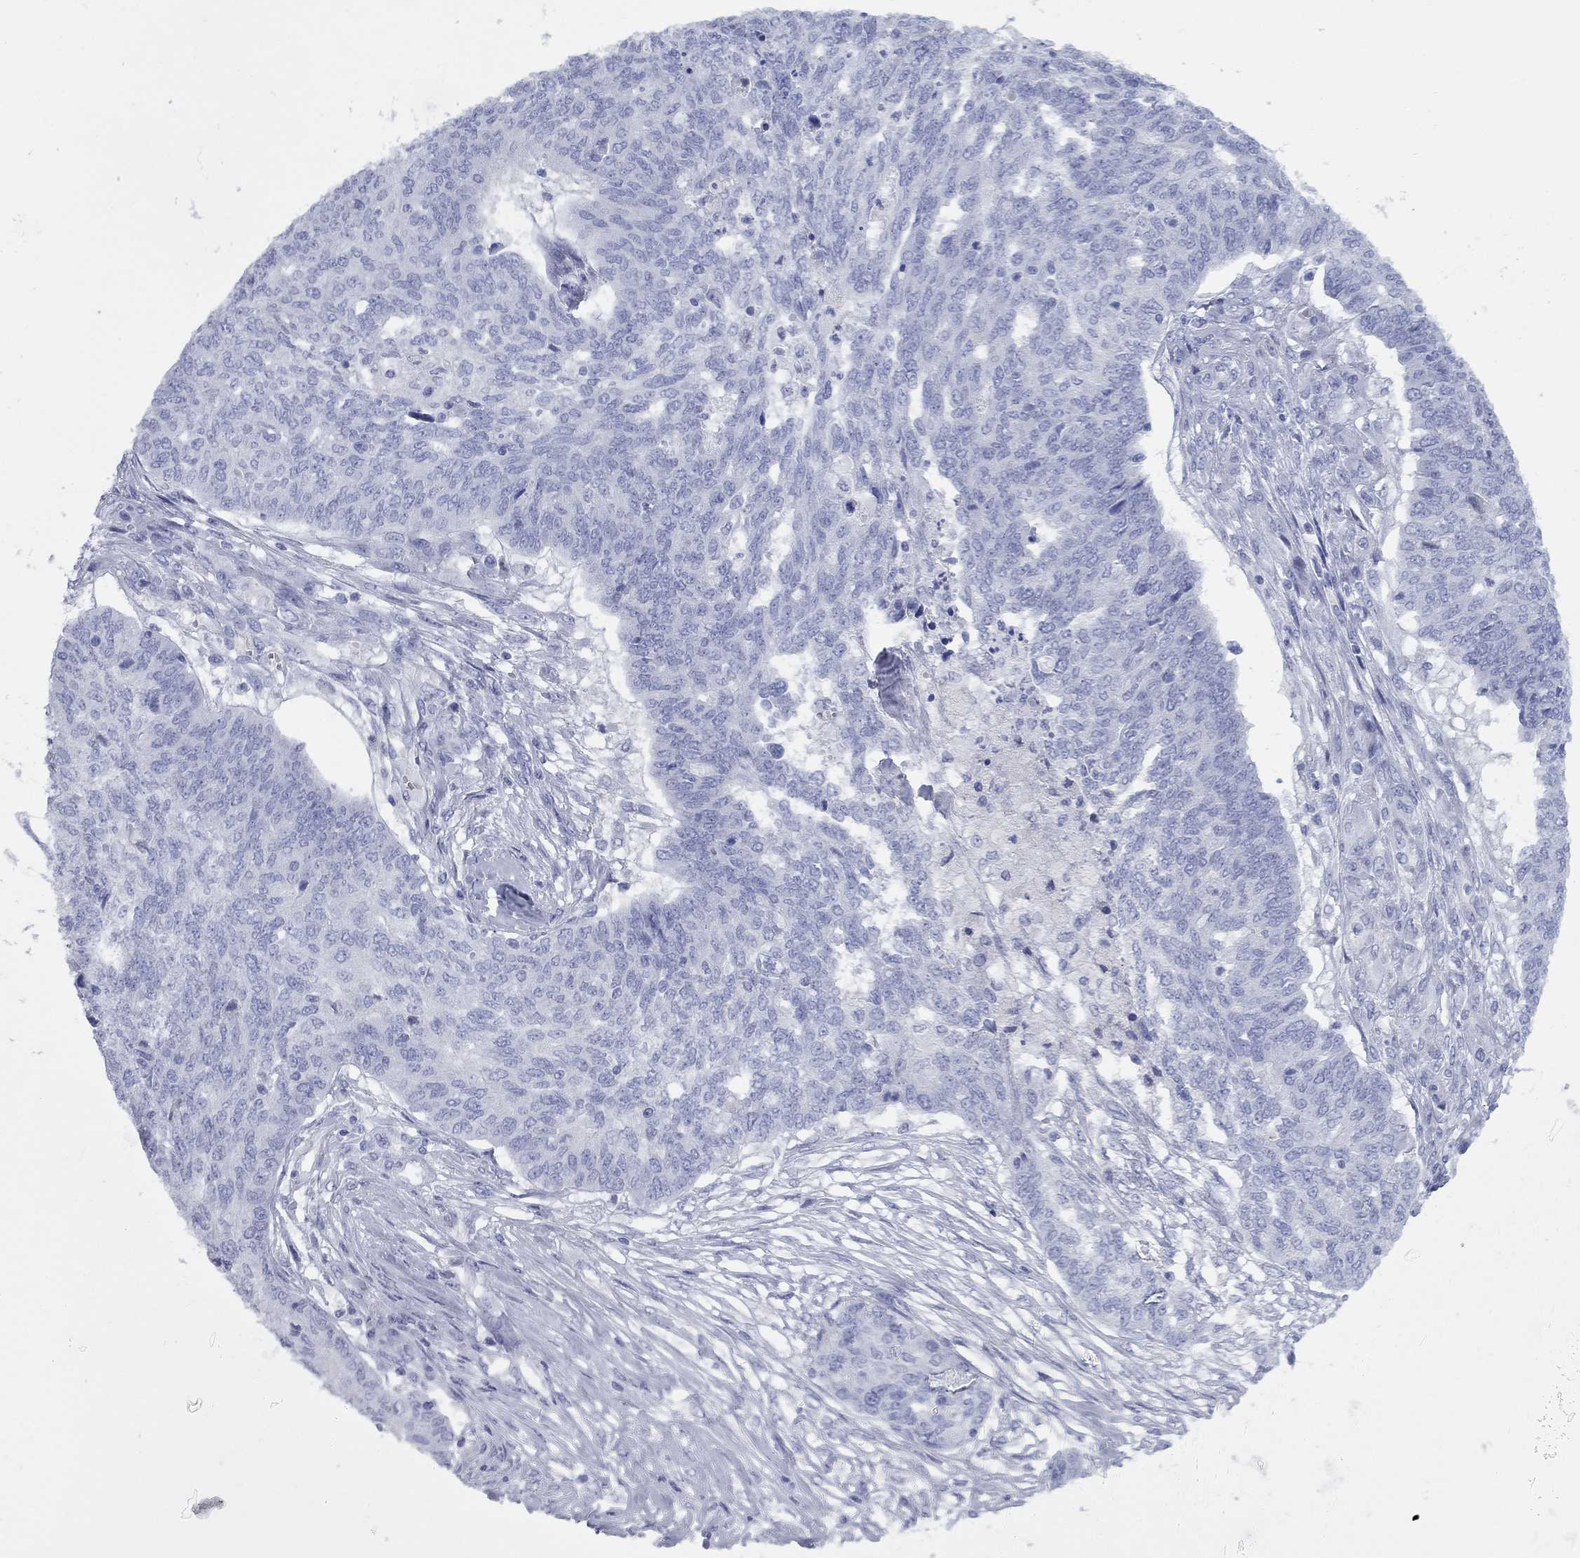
{"staining": {"intensity": "negative", "quantity": "none", "location": "none"}, "tissue": "ovarian cancer", "cell_type": "Tumor cells", "image_type": "cancer", "snomed": [{"axis": "morphology", "description": "Cystadenocarcinoma, serous, NOS"}, {"axis": "topography", "description": "Ovary"}], "caption": "Micrograph shows no significant protein staining in tumor cells of serous cystadenocarcinoma (ovarian). The staining was performed using DAB to visualize the protein expression in brown, while the nuclei were stained in blue with hematoxylin (Magnification: 20x).", "gene": "CCNA1", "patient": {"sex": "female", "age": 67}}